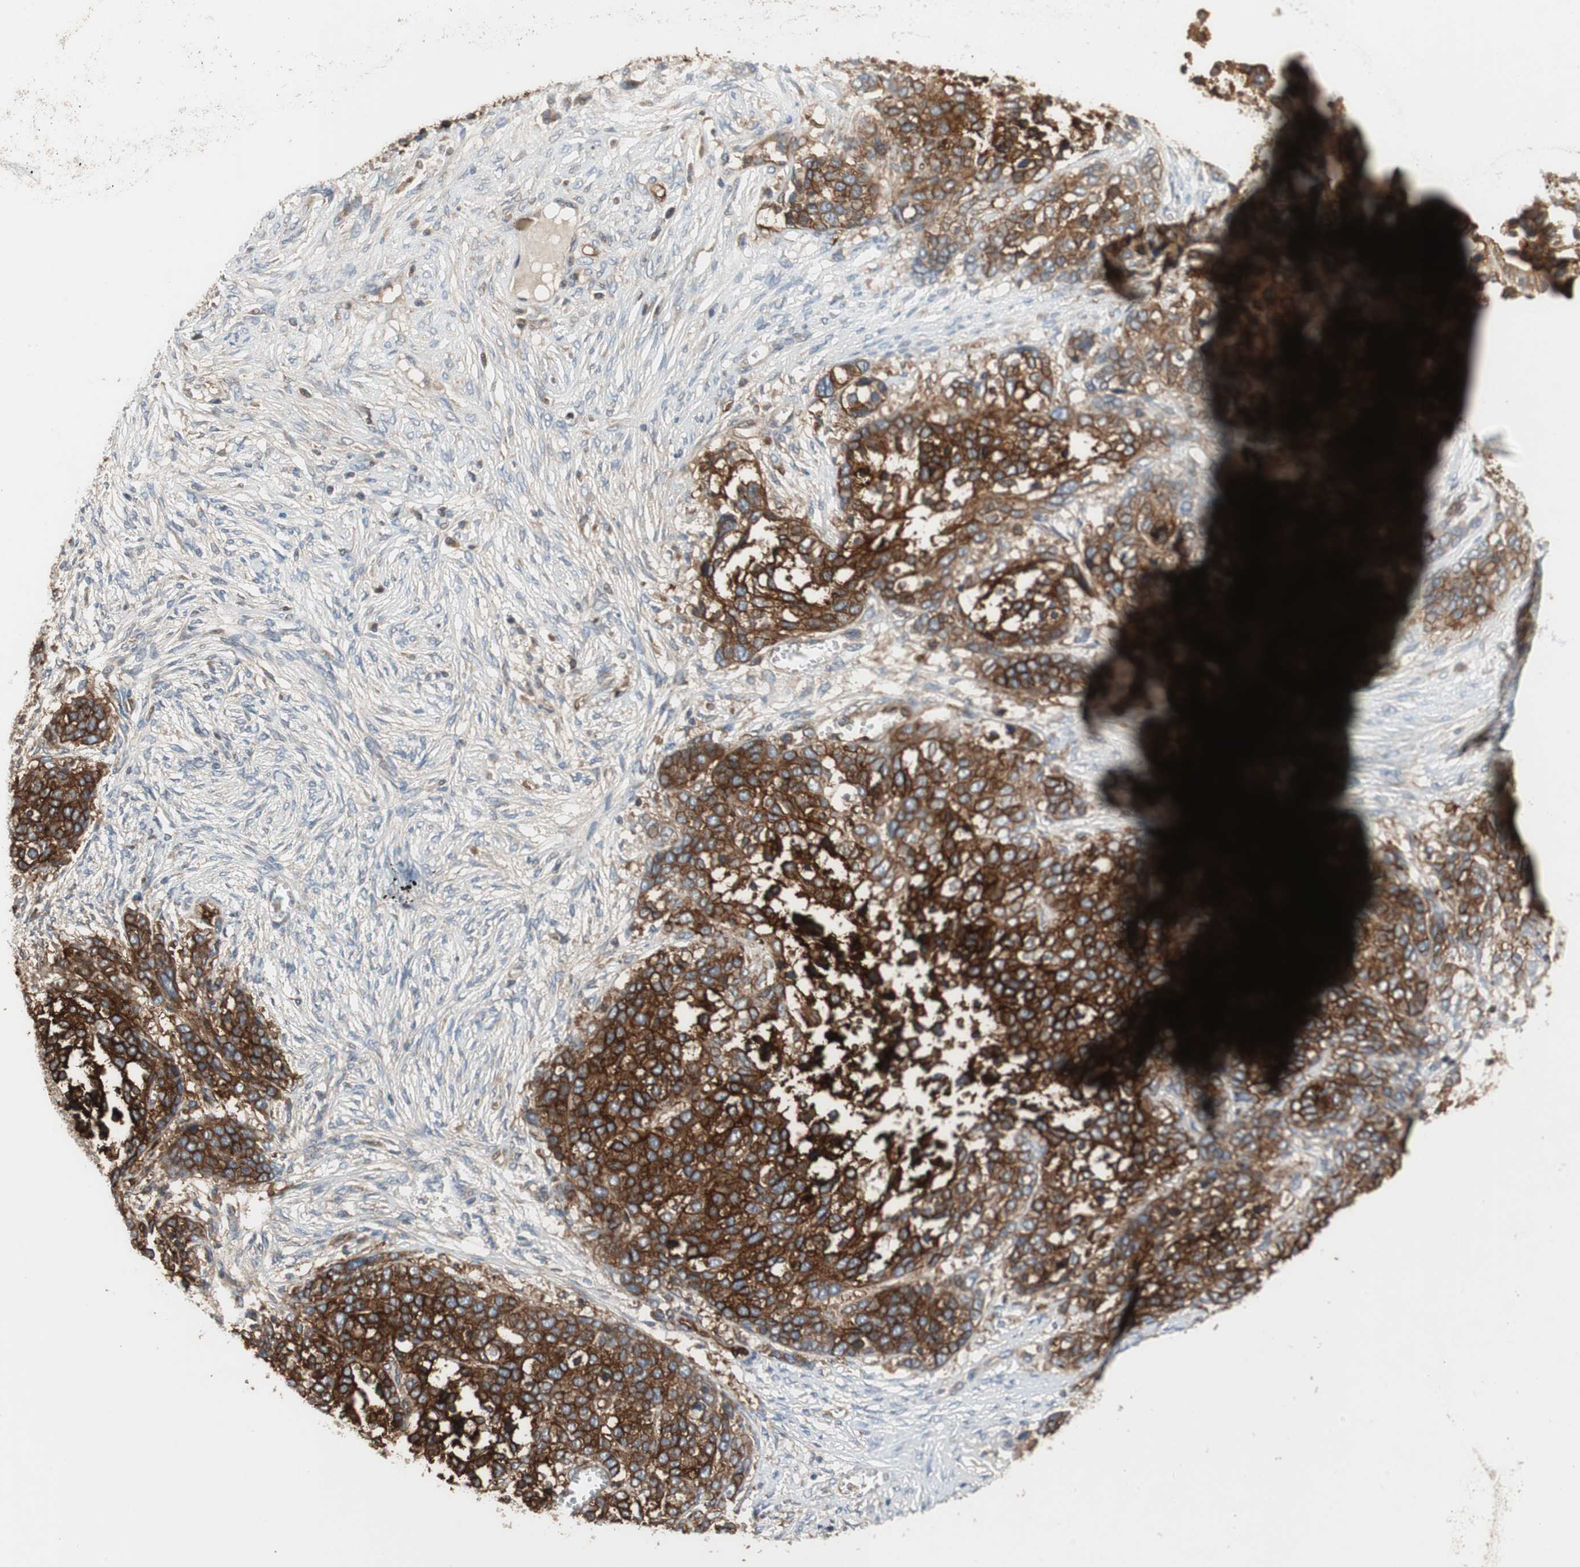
{"staining": {"intensity": "strong", "quantity": ">75%", "location": "cytoplasmic/membranous"}, "tissue": "ovarian cancer", "cell_type": "Tumor cells", "image_type": "cancer", "snomed": [{"axis": "morphology", "description": "Cystadenocarcinoma, serous, NOS"}, {"axis": "topography", "description": "Ovary"}], "caption": "There is high levels of strong cytoplasmic/membranous staining in tumor cells of ovarian cancer (serous cystadenocarcinoma), as demonstrated by immunohistochemical staining (brown color).", "gene": "ALPL", "patient": {"sex": "female", "age": 44}}